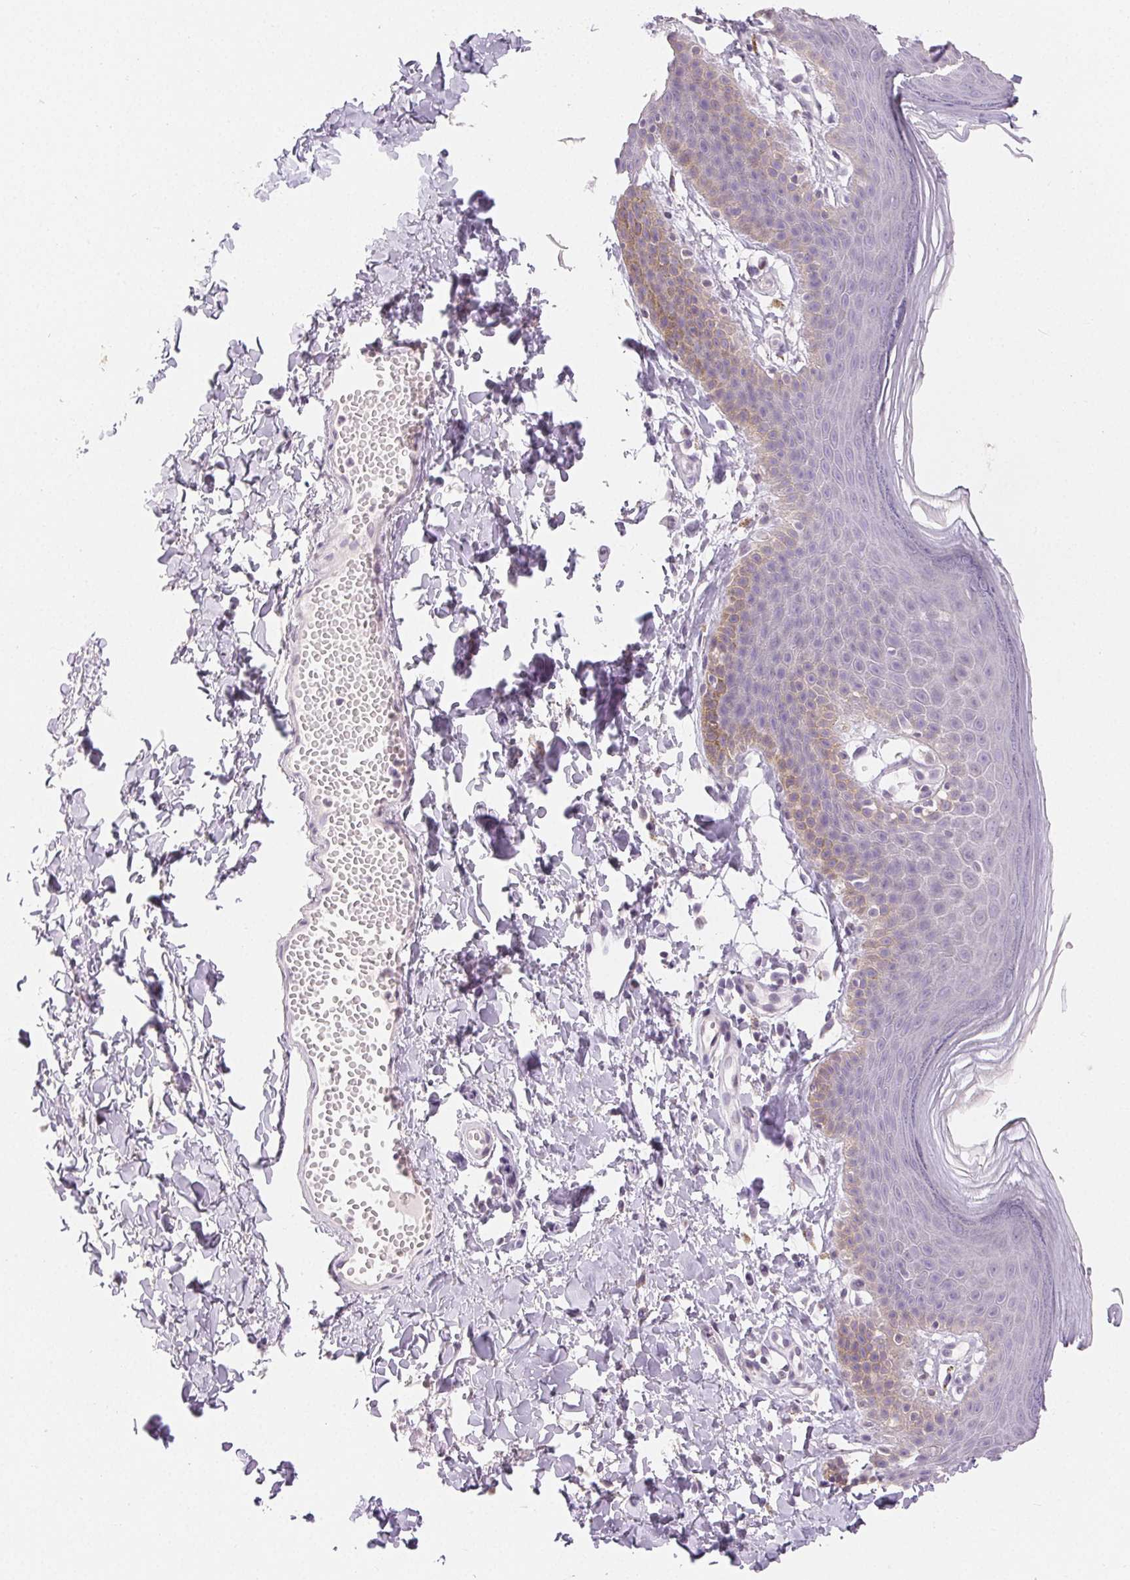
{"staining": {"intensity": "negative", "quantity": "none", "location": "none"}, "tissue": "skin", "cell_type": "Epidermal cells", "image_type": "normal", "snomed": [{"axis": "morphology", "description": "Normal tissue, NOS"}, {"axis": "topography", "description": "Anal"}], "caption": "Epidermal cells are negative for protein expression in normal human skin. (DAB IHC with hematoxylin counter stain).", "gene": "SFTPD", "patient": {"sex": "male", "age": 53}}